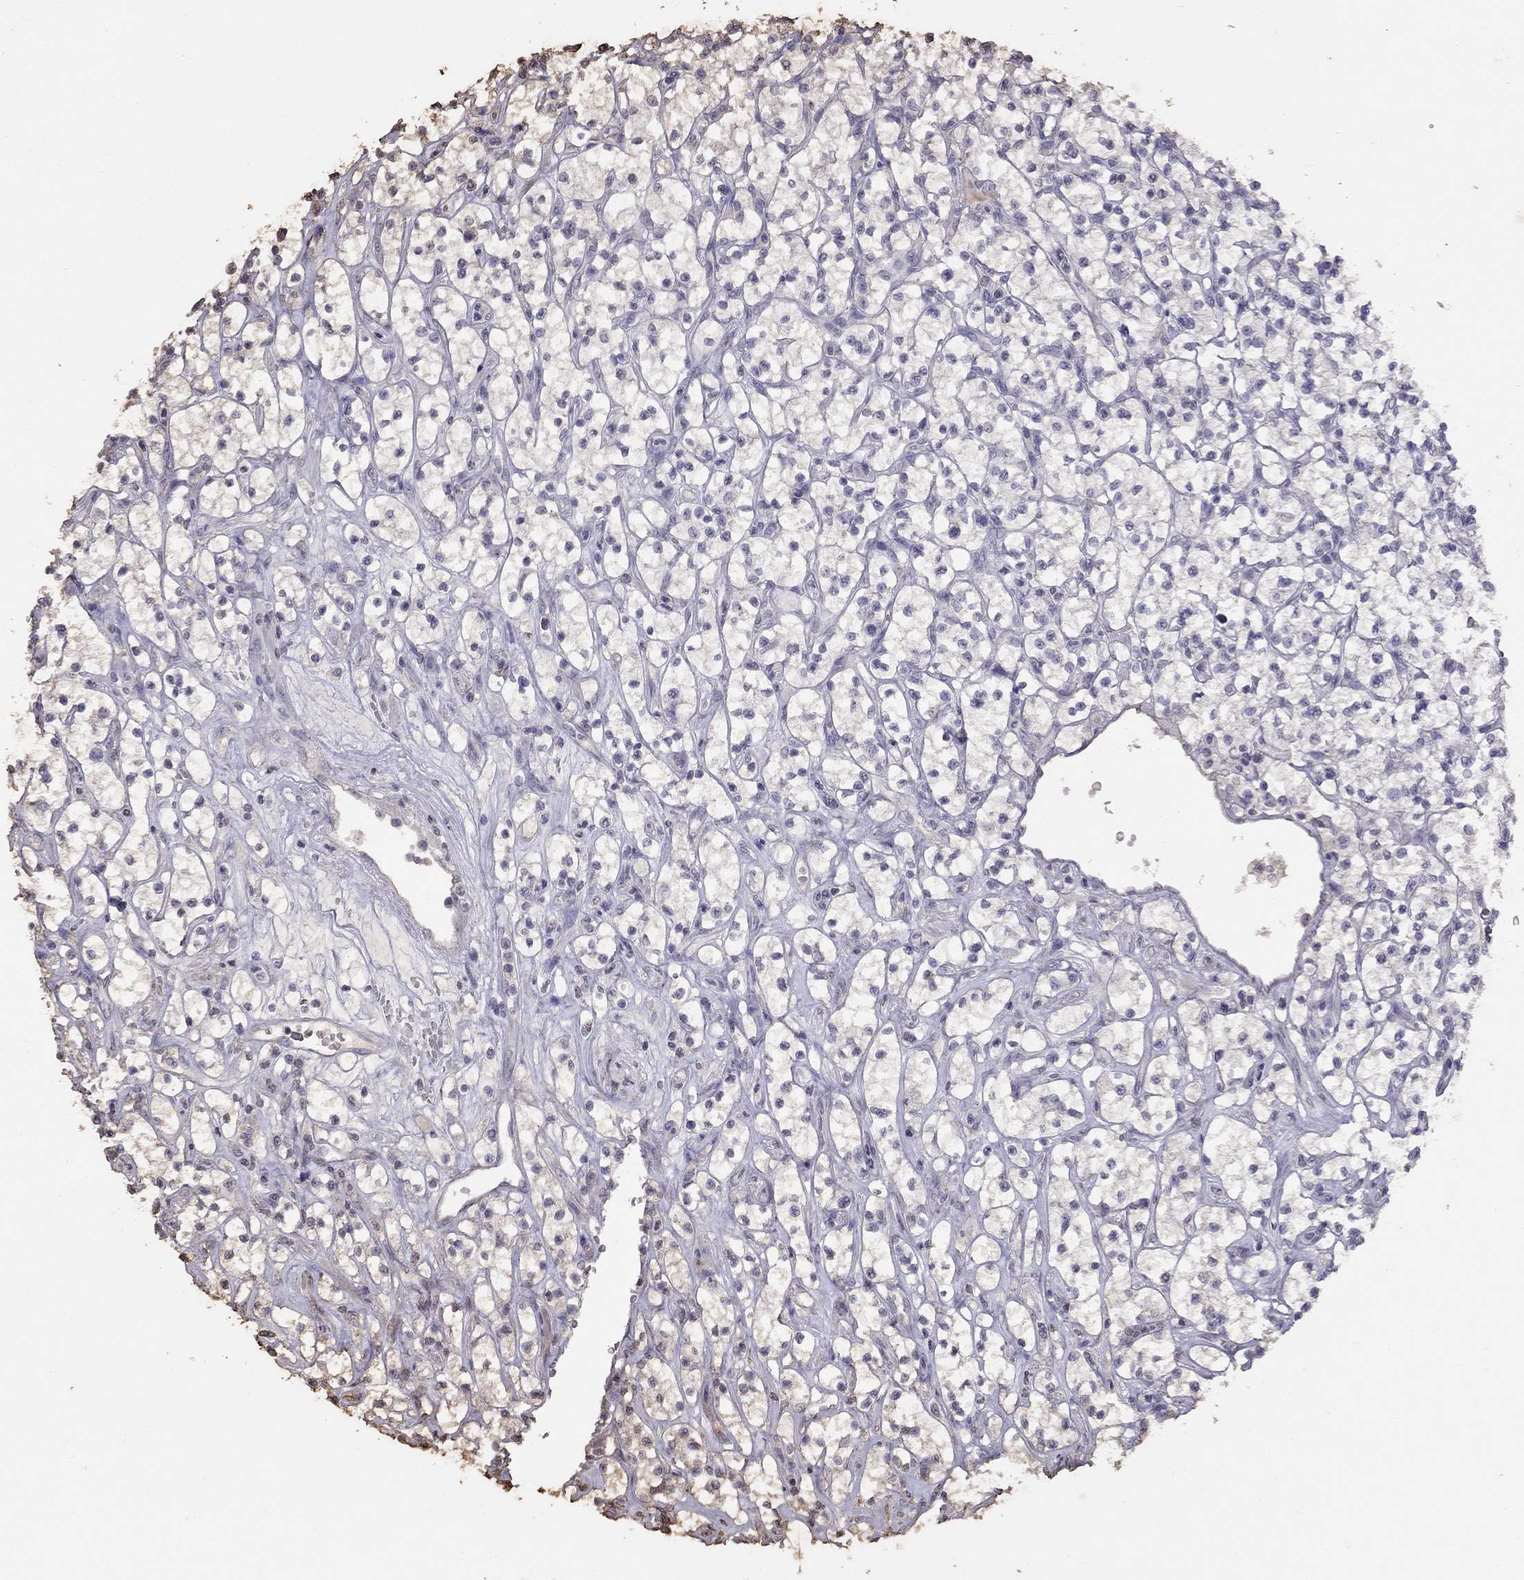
{"staining": {"intensity": "negative", "quantity": "none", "location": "none"}, "tissue": "renal cancer", "cell_type": "Tumor cells", "image_type": "cancer", "snomed": [{"axis": "morphology", "description": "Adenocarcinoma, NOS"}, {"axis": "topography", "description": "Kidney"}], "caption": "IHC of adenocarcinoma (renal) displays no staining in tumor cells.", "gene": "SUN3", "patient": {"sex": "female", "age": 64}}